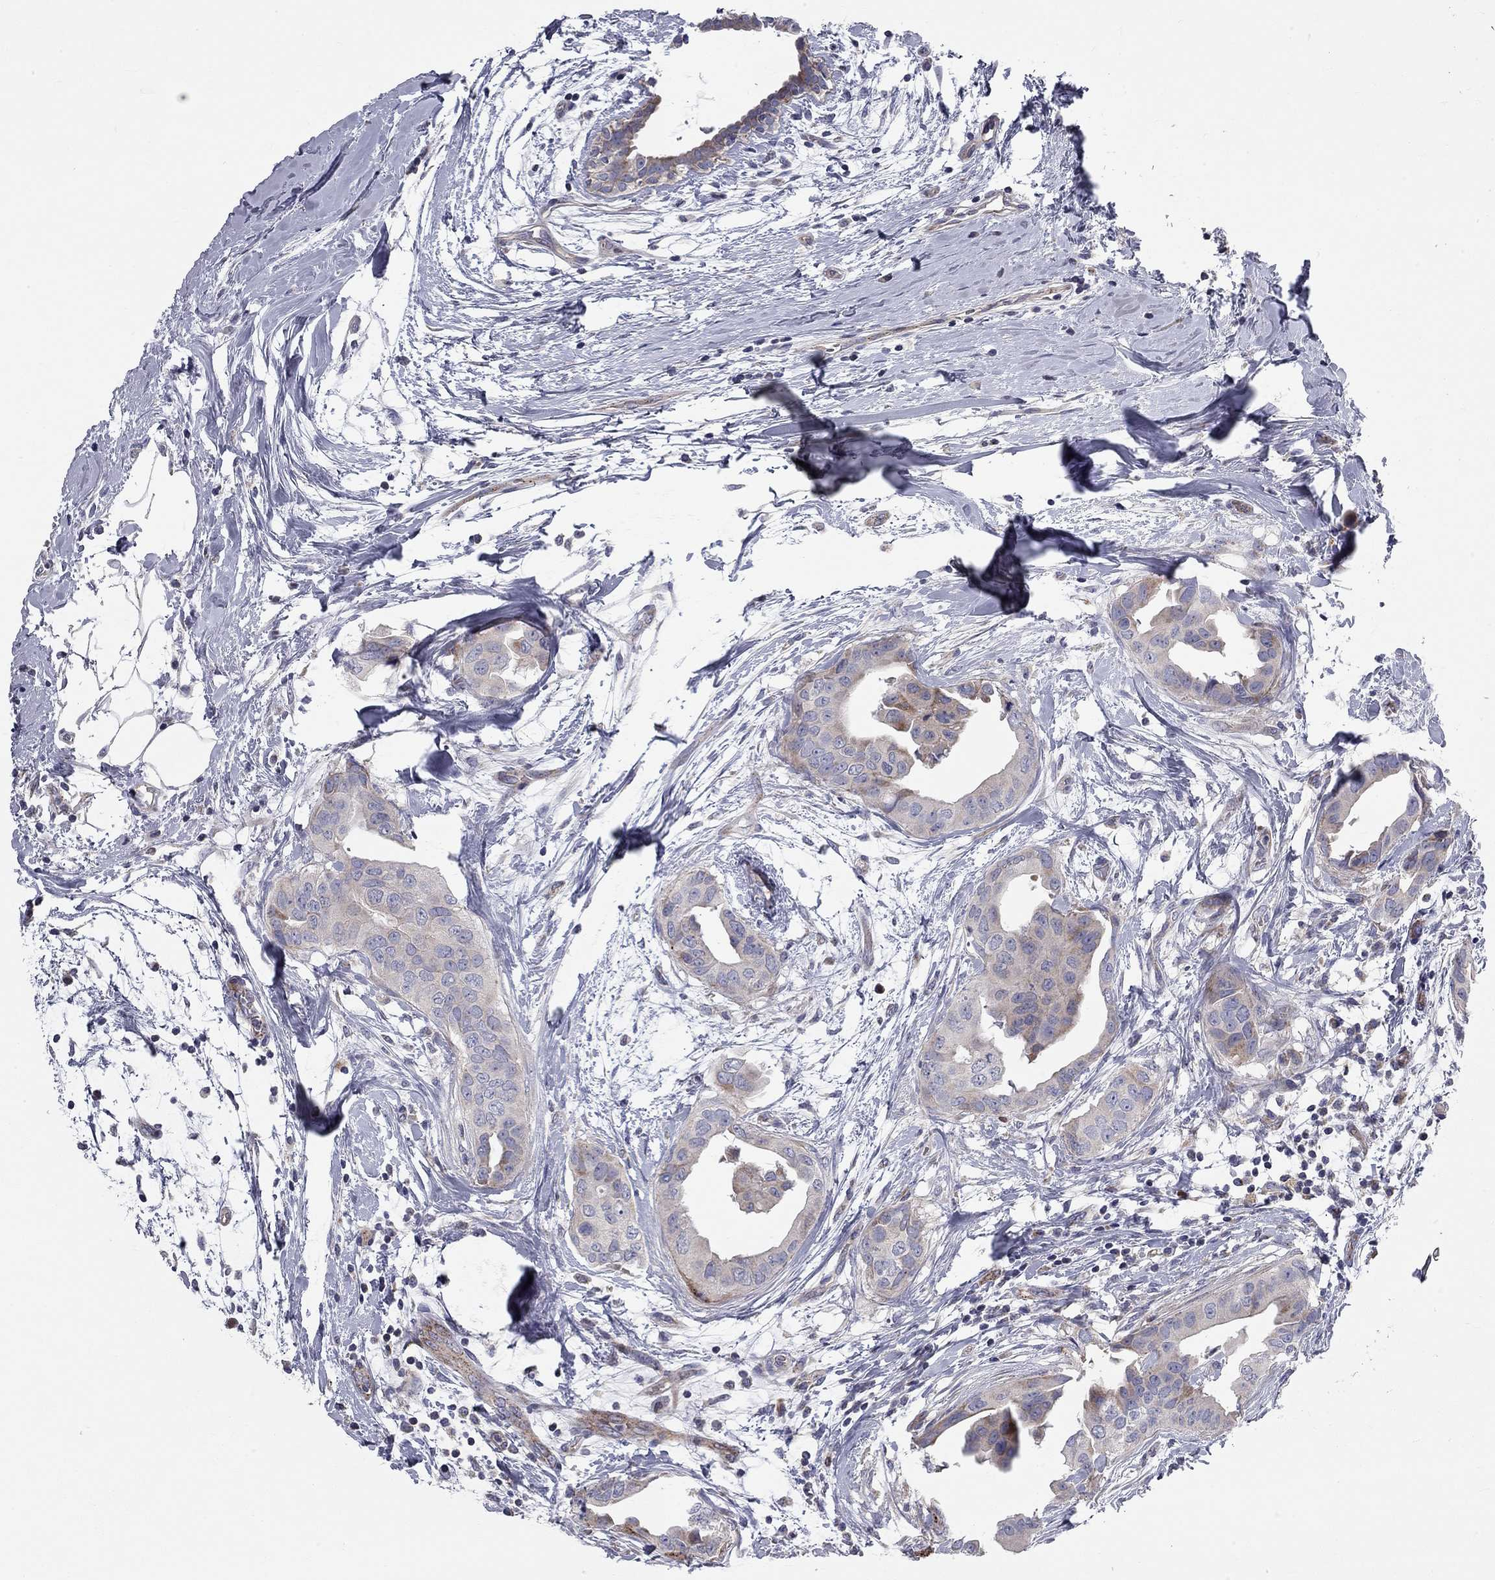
{"staining": {"intensity": "moderate", "quantity": "<25%", "location": "cytoplasmic/membranous"}, "tissue": "breast cancer", "cell_type": "Tumor cells", "image_type": "cancer", "snomed": [{"axis": "morphology", "description": "Normal tissue, NOS"}, {"axis": "morphology", "description": "Duct carcinoma"}, {"axis": "topography", "description": "Breast"}], "caption": "Protein analysis of breast cancer (intraductal carcinoma) tissue shows moderate cytoplasmic/membranous staining in approximately <25% of tumor cells. (IHC, brightfield microscopy, high magnification).", "gene": "KANSL1L", "patient": {"sex": "female", "age": 40}}